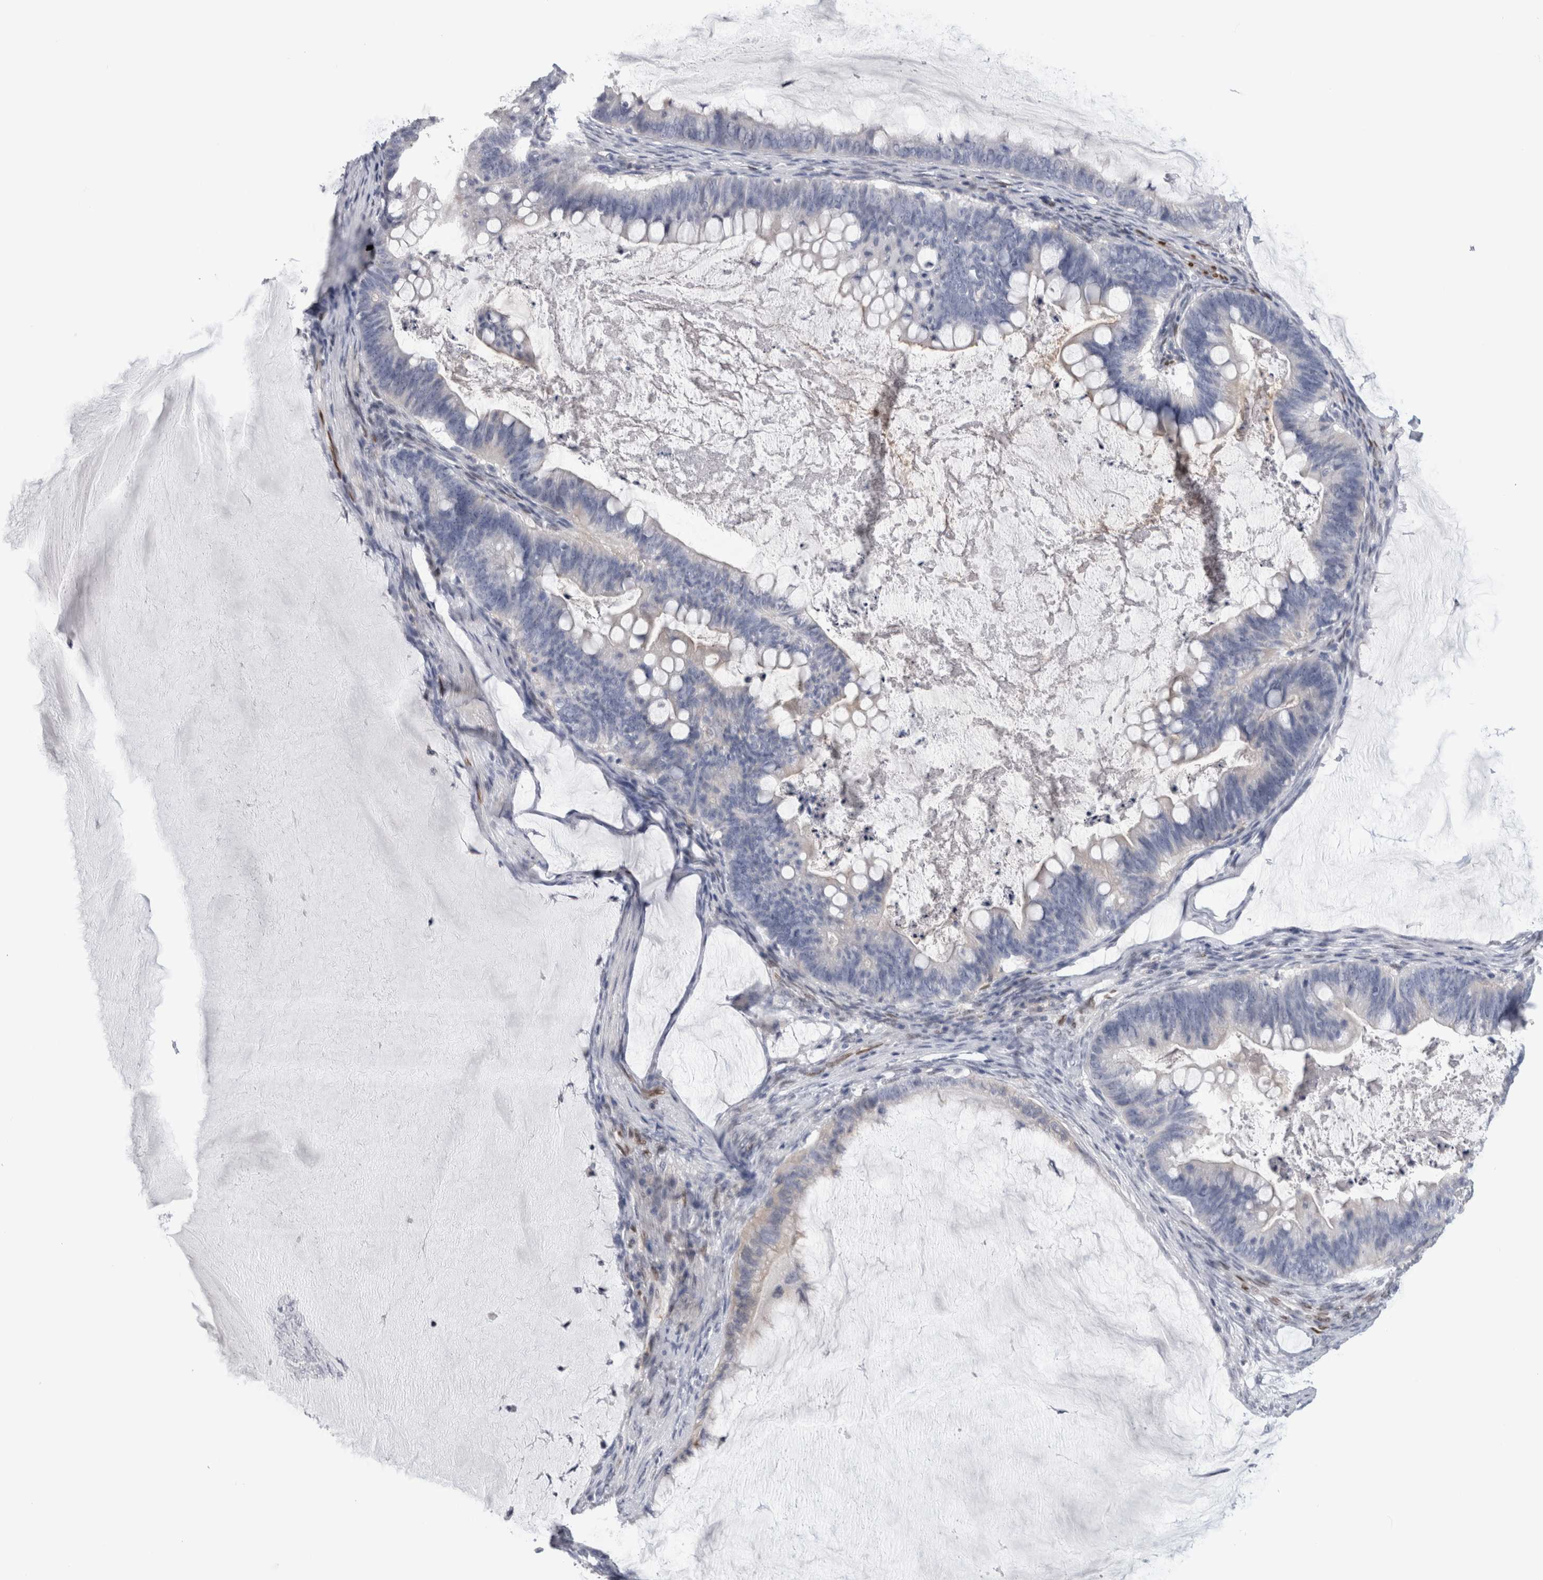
{"staining": {"intensity": "negative", "quantity": "none", "location": "none"}, "tissue": "ovarian cancer", "cell_type": "Tumor cells", "image_type": "cancer", "snomed": [{"axis": "morphology", "description": "Cystadenocarcinoma, mucinous, NOS"}, {"axis": "topography", "description": "Ovary"}], "caption": "IHC of mucinous cystadenocarcinoma (ovarian) displays no positivity in tumor cells.", "gene": "IL33", "patient": {"sex": "female", "age": 61}}